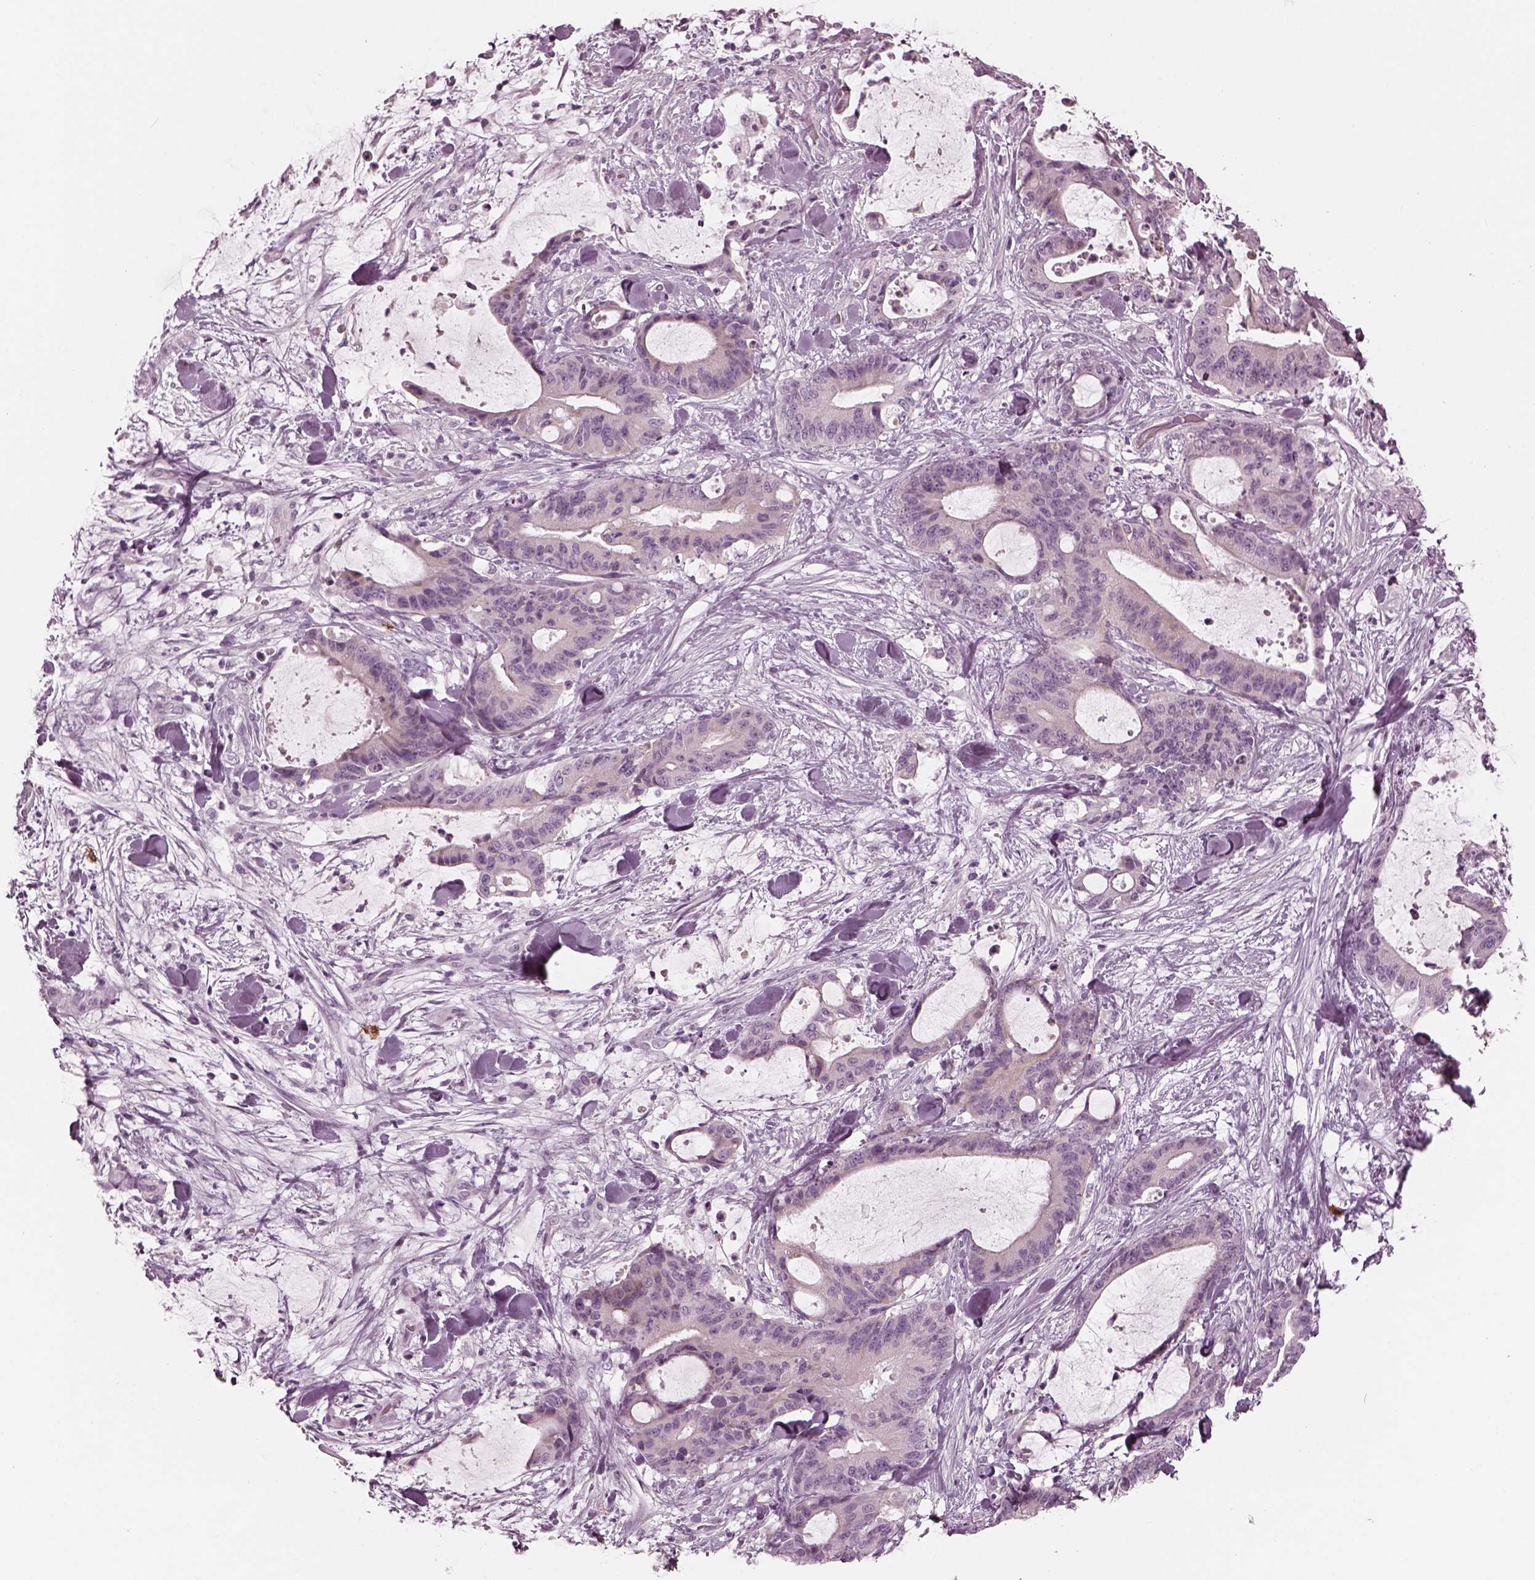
{"staining": {"intensity": "negative", "quantity": "none", "location": "none"}, "tissue": "liver cancer", "cell_type": "Tumor cells", "image_type": "cancer", "snomed": [{"axis": "morphology", "description": "Cholangiocarcinoma"}, {"axis": "topography", "description": "Liver"}], "caption": "Immunohistochemical staining of liver cholangiocarcinoma reveals no significant expression in tumor cells.", "gene": "CNTN1", "patient": {"sex": "female", "age": 73}}